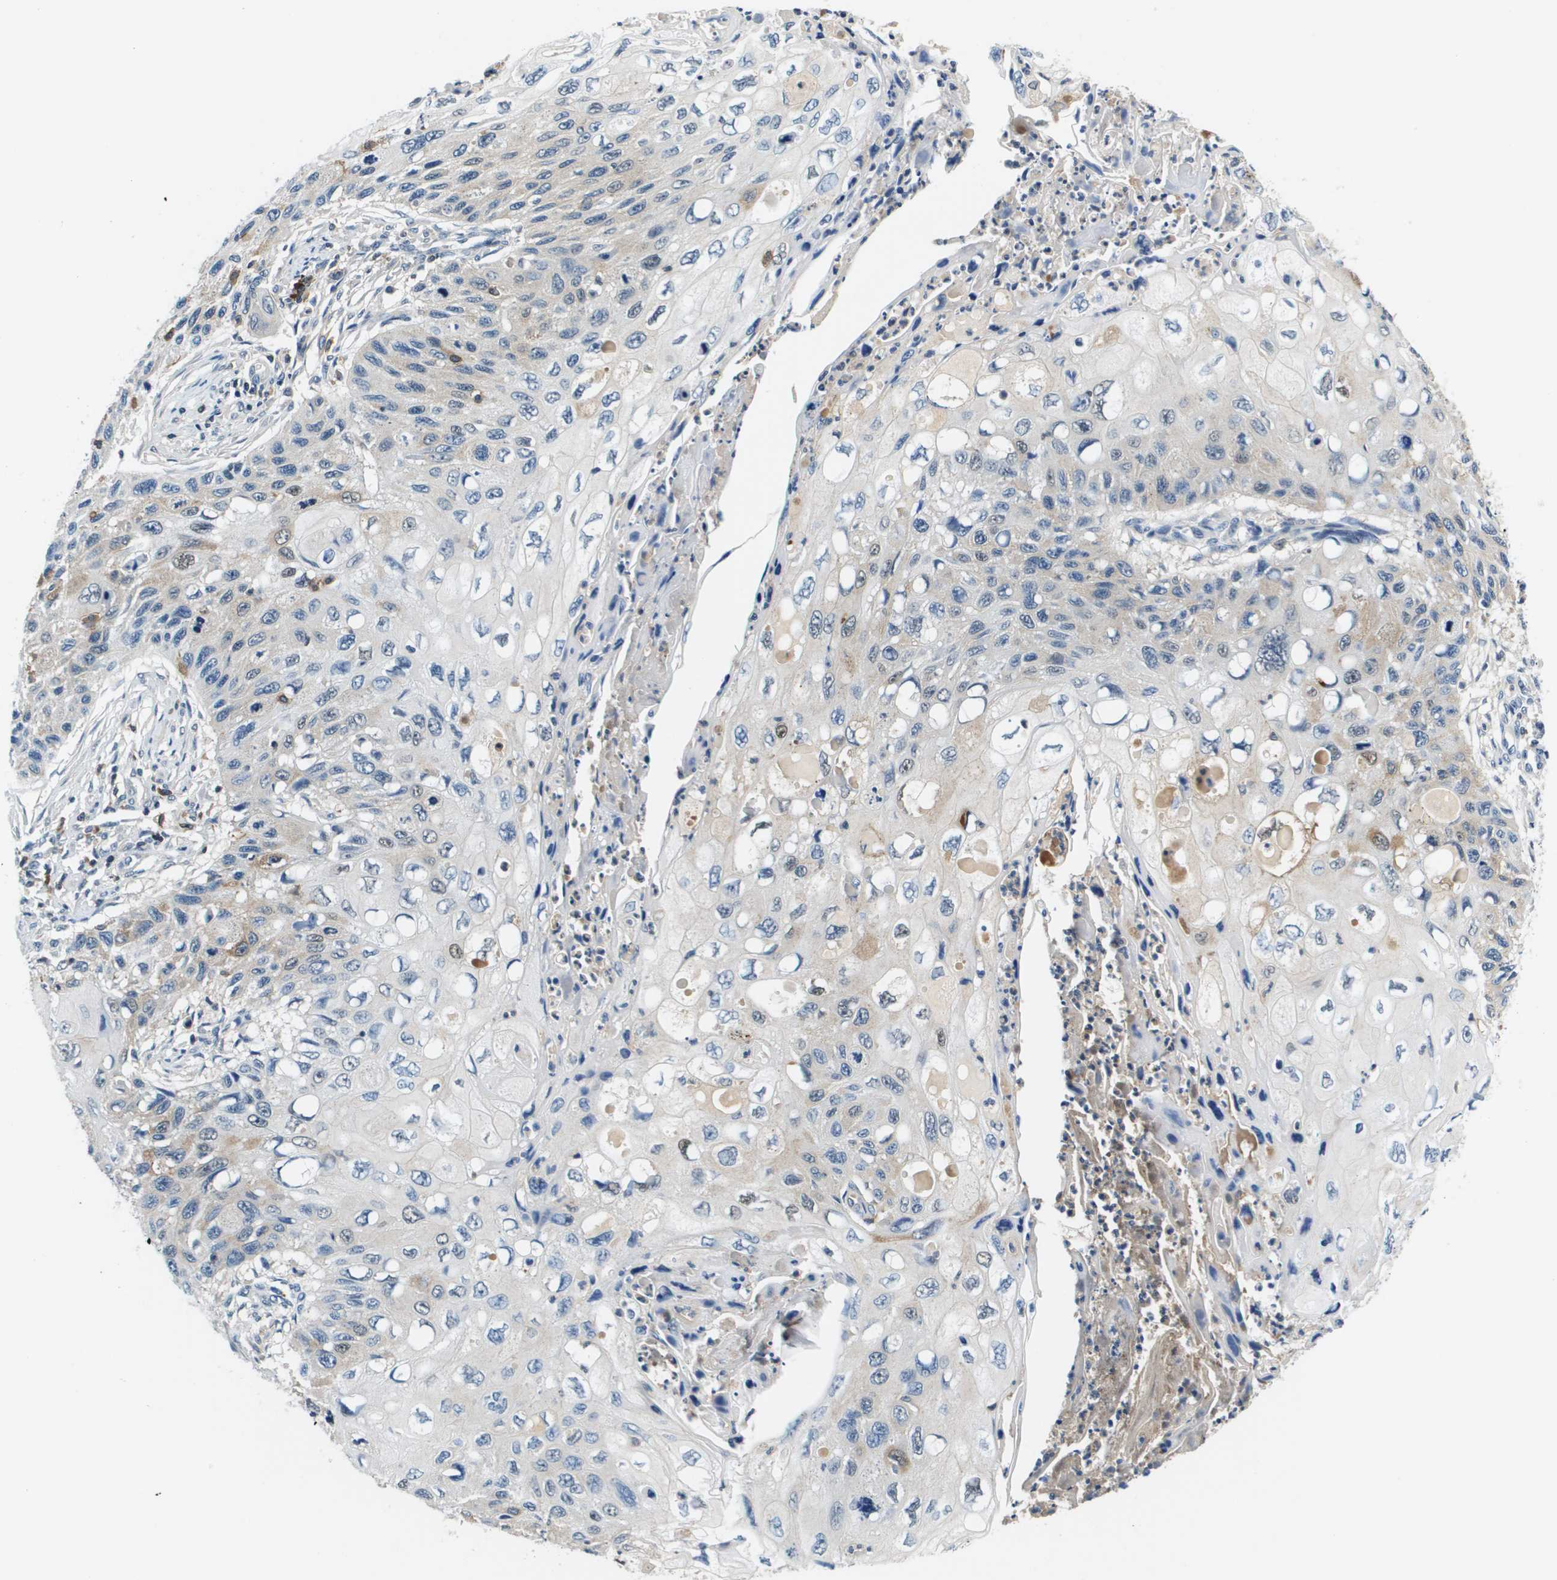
{"staining": {"intensity": "moderate", "quantity": "<25%", "location": "cytoplasmic/membranous"}, "tissue": "cervical cancer", "cell_type": "Tumor cells", "image_type": "cancer", "snomed": [{"axis": "morphology", "description": "Squamous cell carcinoma, NOS"}, {"axis": "topography", "description": "Cervix"}], "caption": "Human cervical cancer (squamous cell carcinoma) stained with a brown dye displays moderate cytoplasmic/membranous positive positivity in about <25% of tumor cells.", "gene": "KCNQ5", "patient": {"sex": "female", "age": 70}}